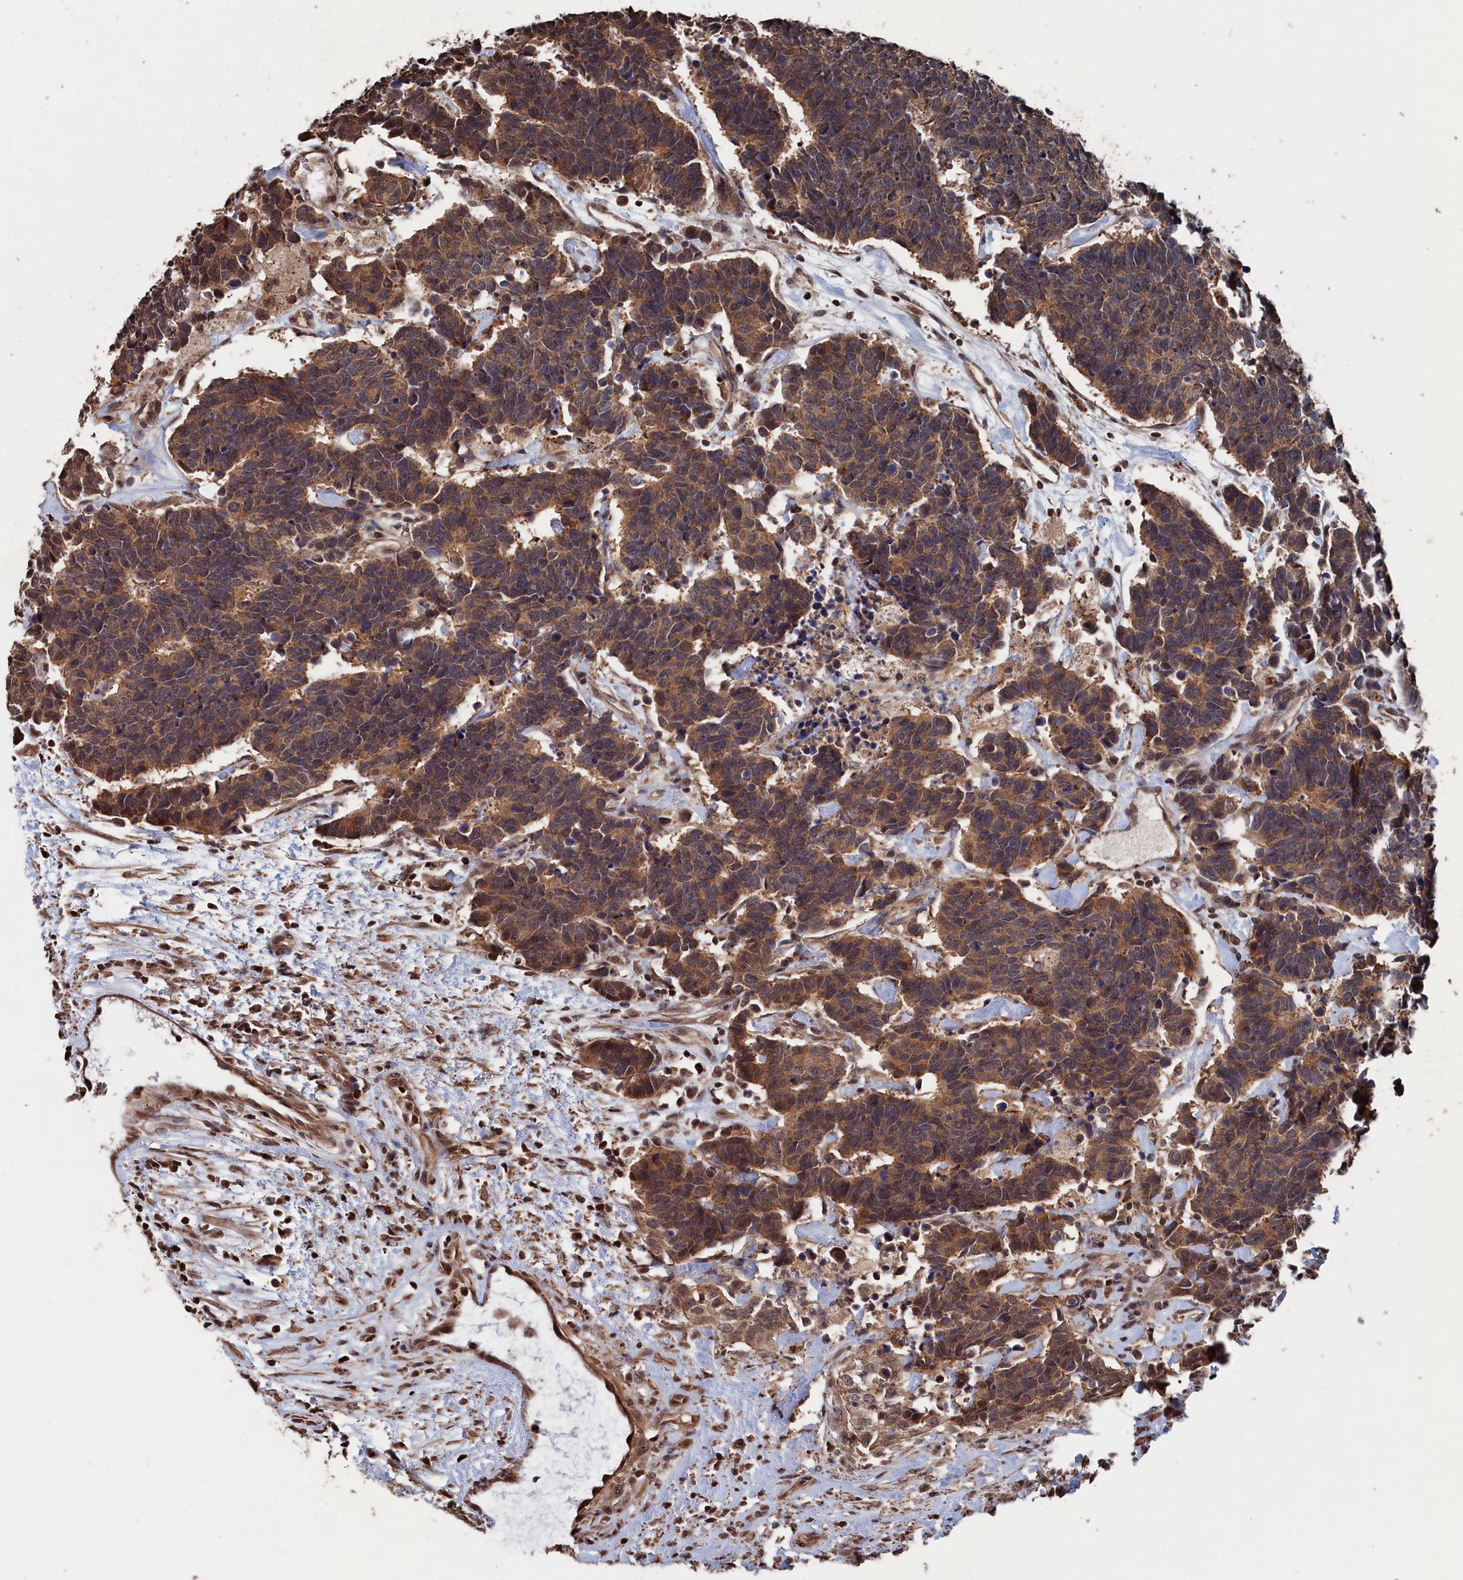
{"staining": {"intensity": "moderate", "quantity": ">75%", "location": "cytoplasmic/membranous"}, "tissue": "carcinoid", "cell_type": "Tumor cells", "image_type": "cancer", "snomed": [{"axis": "morphology", "description": "Carcinoma, NOS"}, {"axis": "morphology", "description": "Carcinoid, malignant, NOS"}, {"axis": "topography", "description": "Urinary bladder"}], "caption": "Carcinoid was stained to show a protein in brown. There is medium levels of moderate cytoplasmic/membranous expression in about >75% of tumor cells.", "gene": "PDE12", "patient": {"sex": "male", "age": 57}}